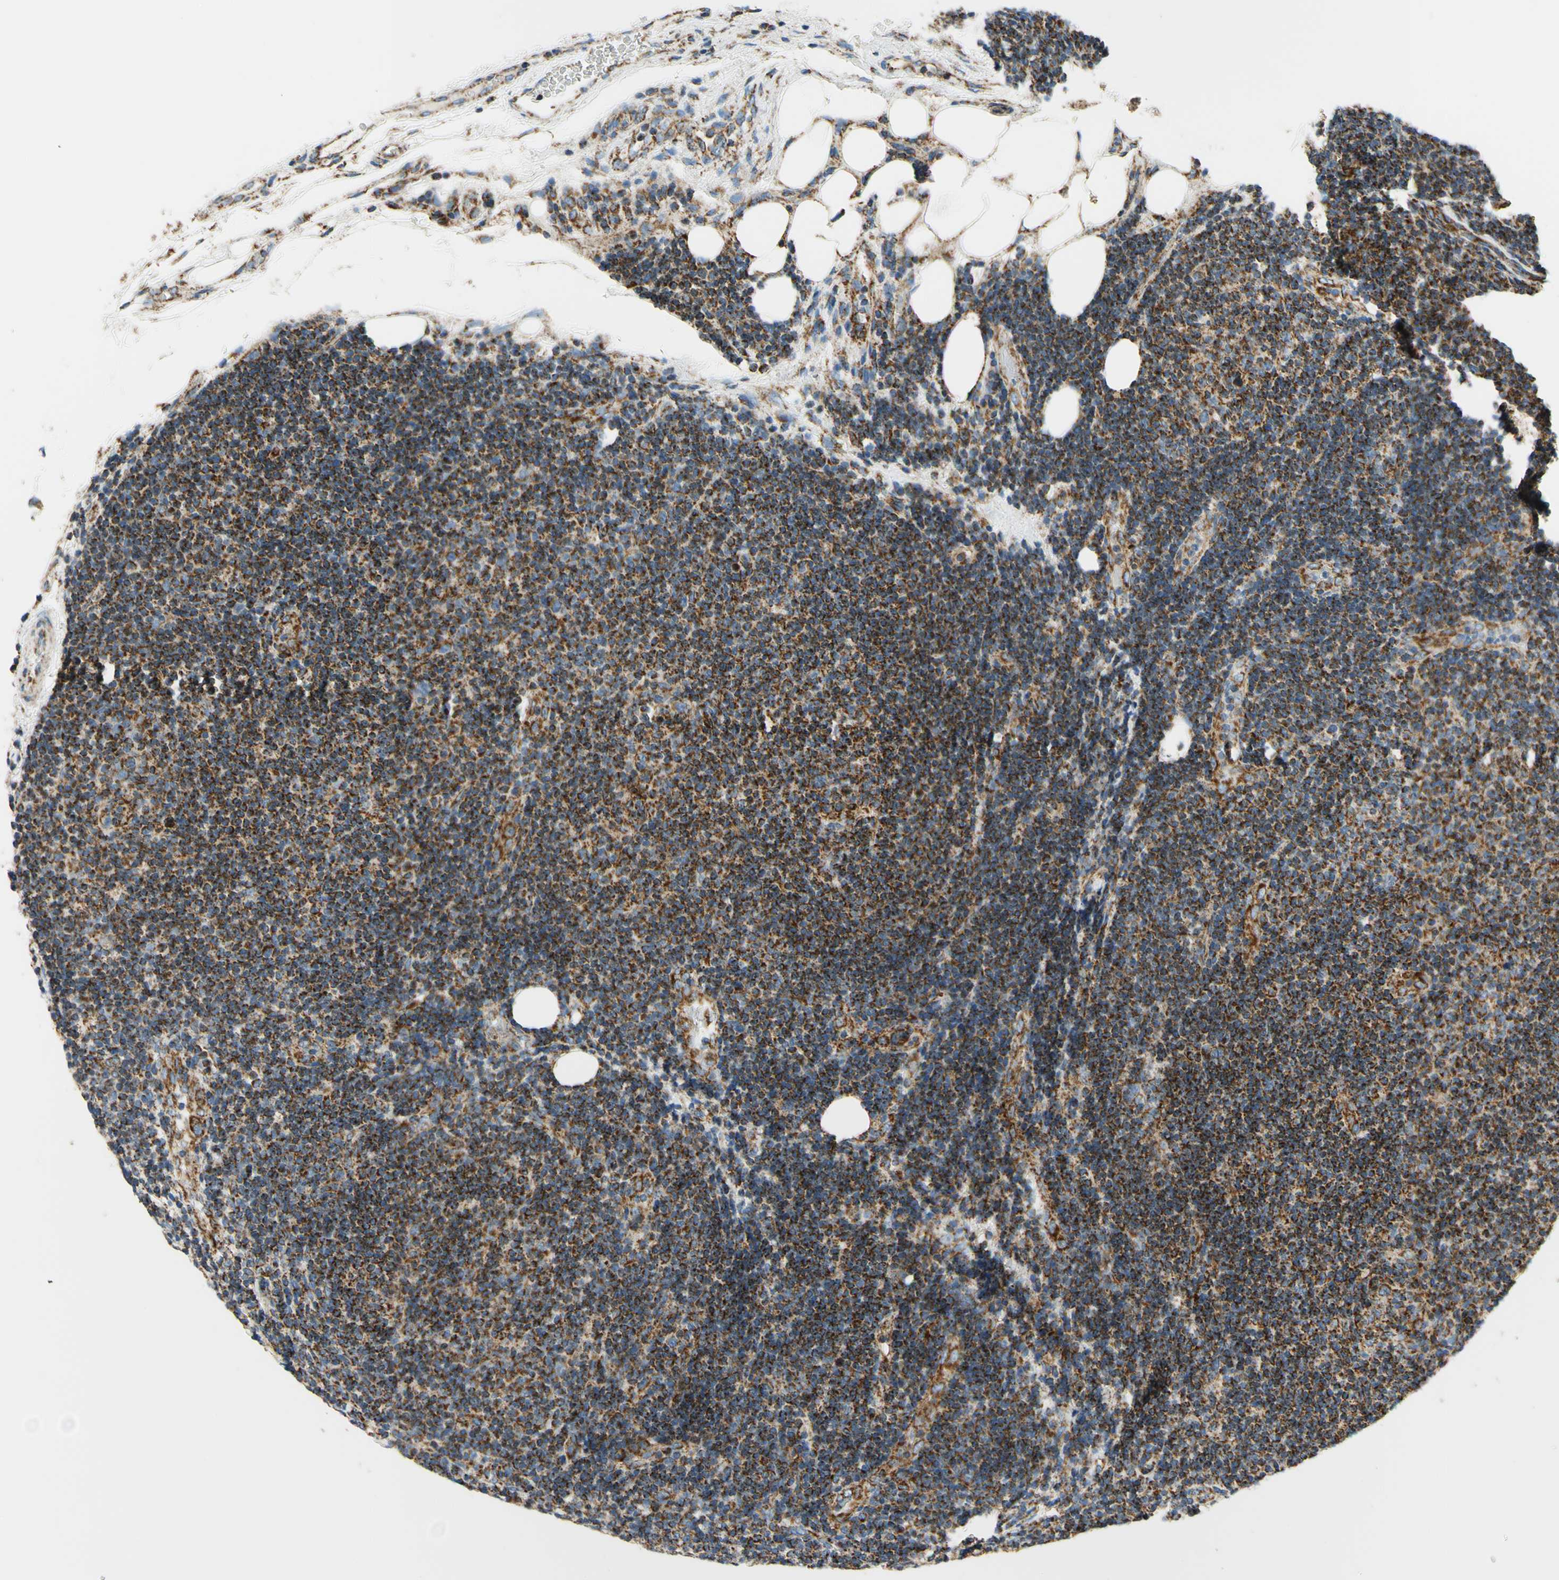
{"staining": {"intensity": "strong", "quantity": ">75%", "location": "cytoplasmic/membranous"}, "tissue": "lymphoma", "cell_type": "Tumor cells", "image_type": "cancer", "snomed": [{"axis": "morphology", "description": "Malignant lymphoma, non-Hodgkin's type, Low grade"}, {"axis": "topography", "description": "Lymph node"}], "caption": "This is an image of IHC staining of malignant lymphoma, non-Hodgkin's type (low-grade), which shows strong positivity in the cytoplasmic/membranous of tumor cells.", "gene": "MAVS", "patient": {"sex": "male", "age": 83}}